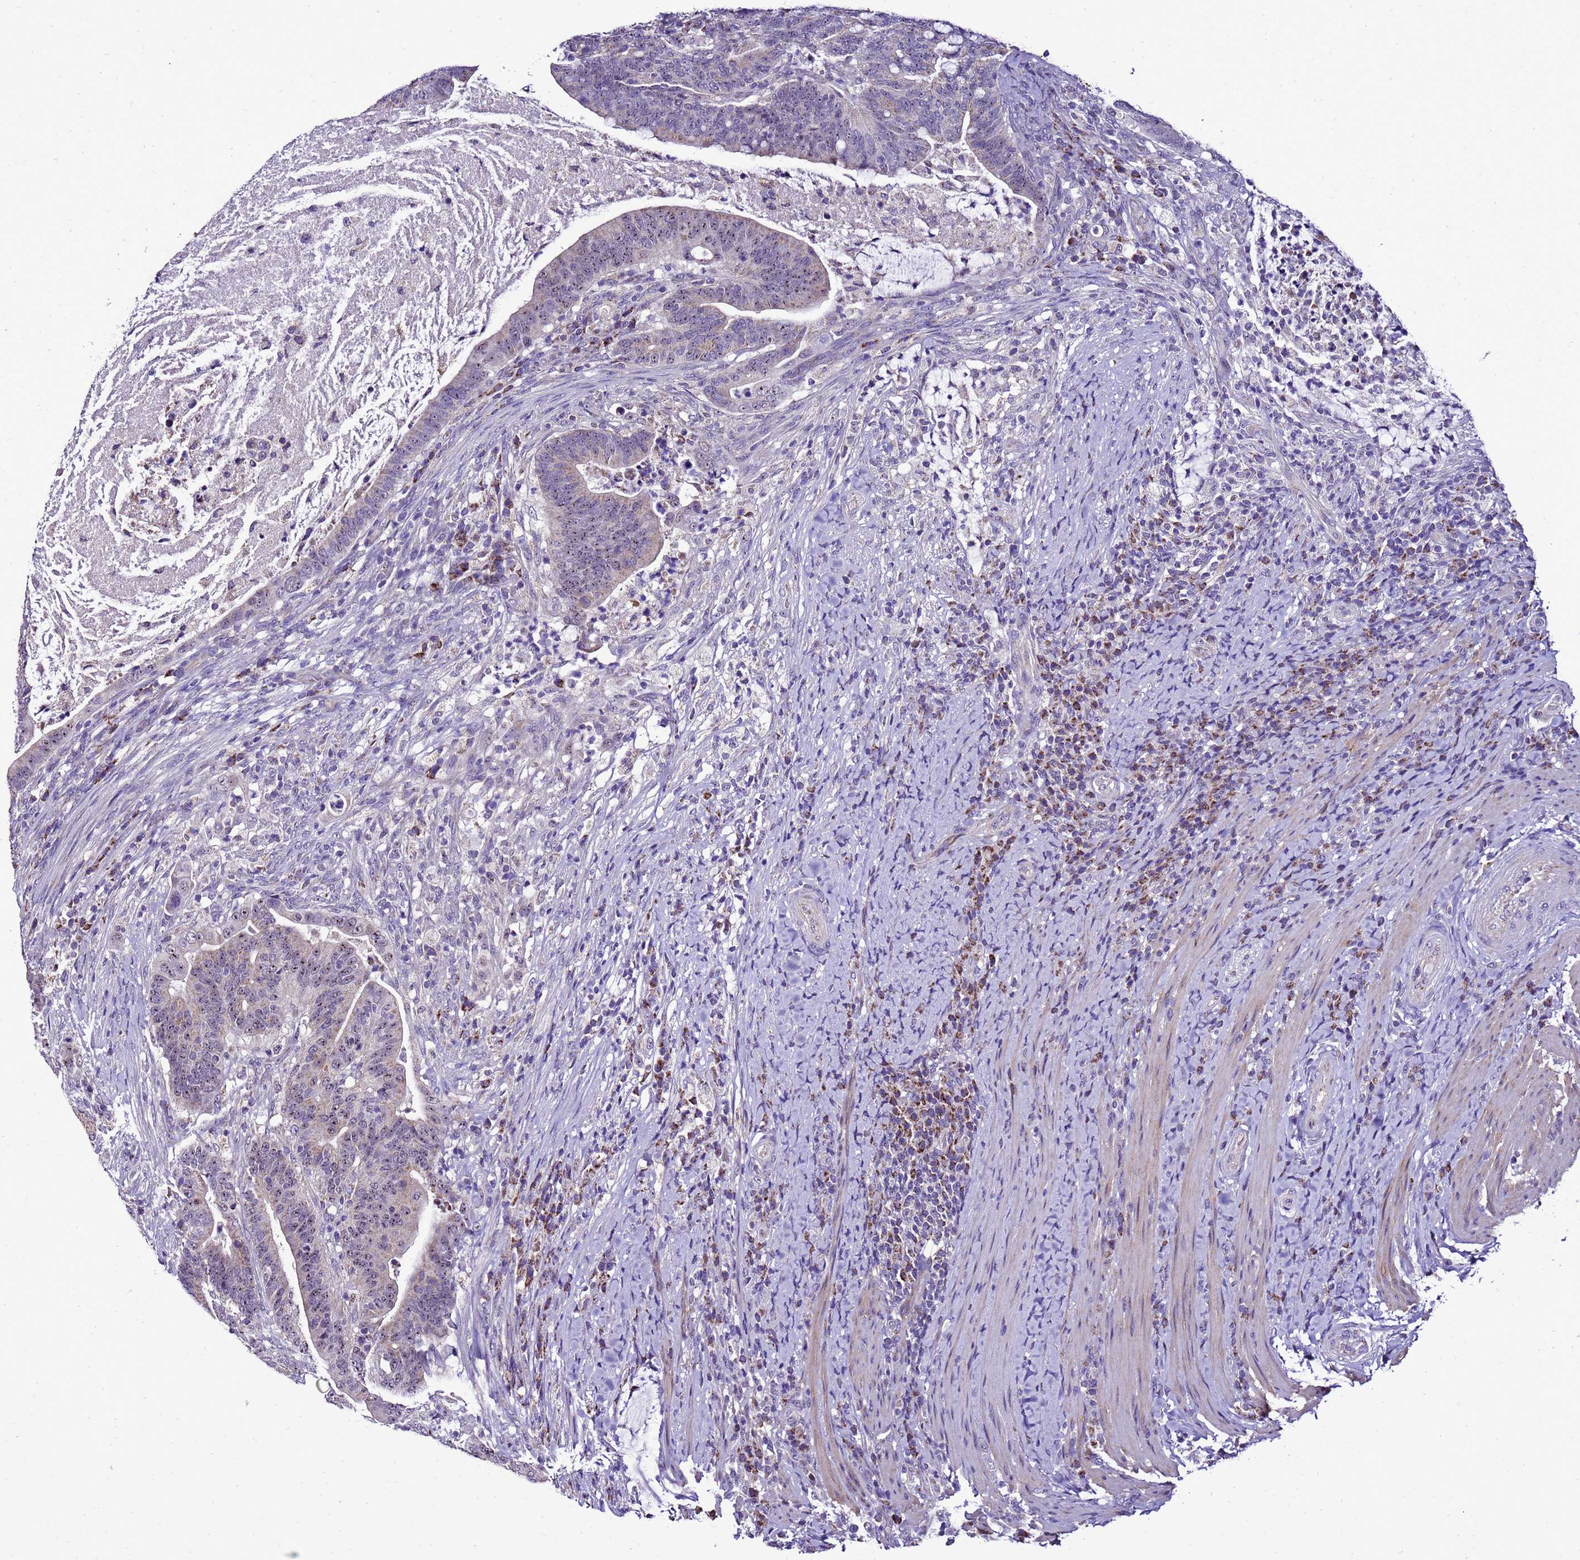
{"staining": {"intensity": "negative", "quantity": "none", "location": "none"}, "tissue": "colorectal cancer", "cell_type": "Tumor cells", "image_type": "cancer", "snomed": [{"axis": "morphology", "description": "Adenocarcinoma, NOS"}, {"axis": "topography", "description": "Colon"}], "caption": "Tumor cells are negative for protein expression in human colorectal cancer.", "gene": "DPH6", "patient": {"sex": "female", "age": 66}}